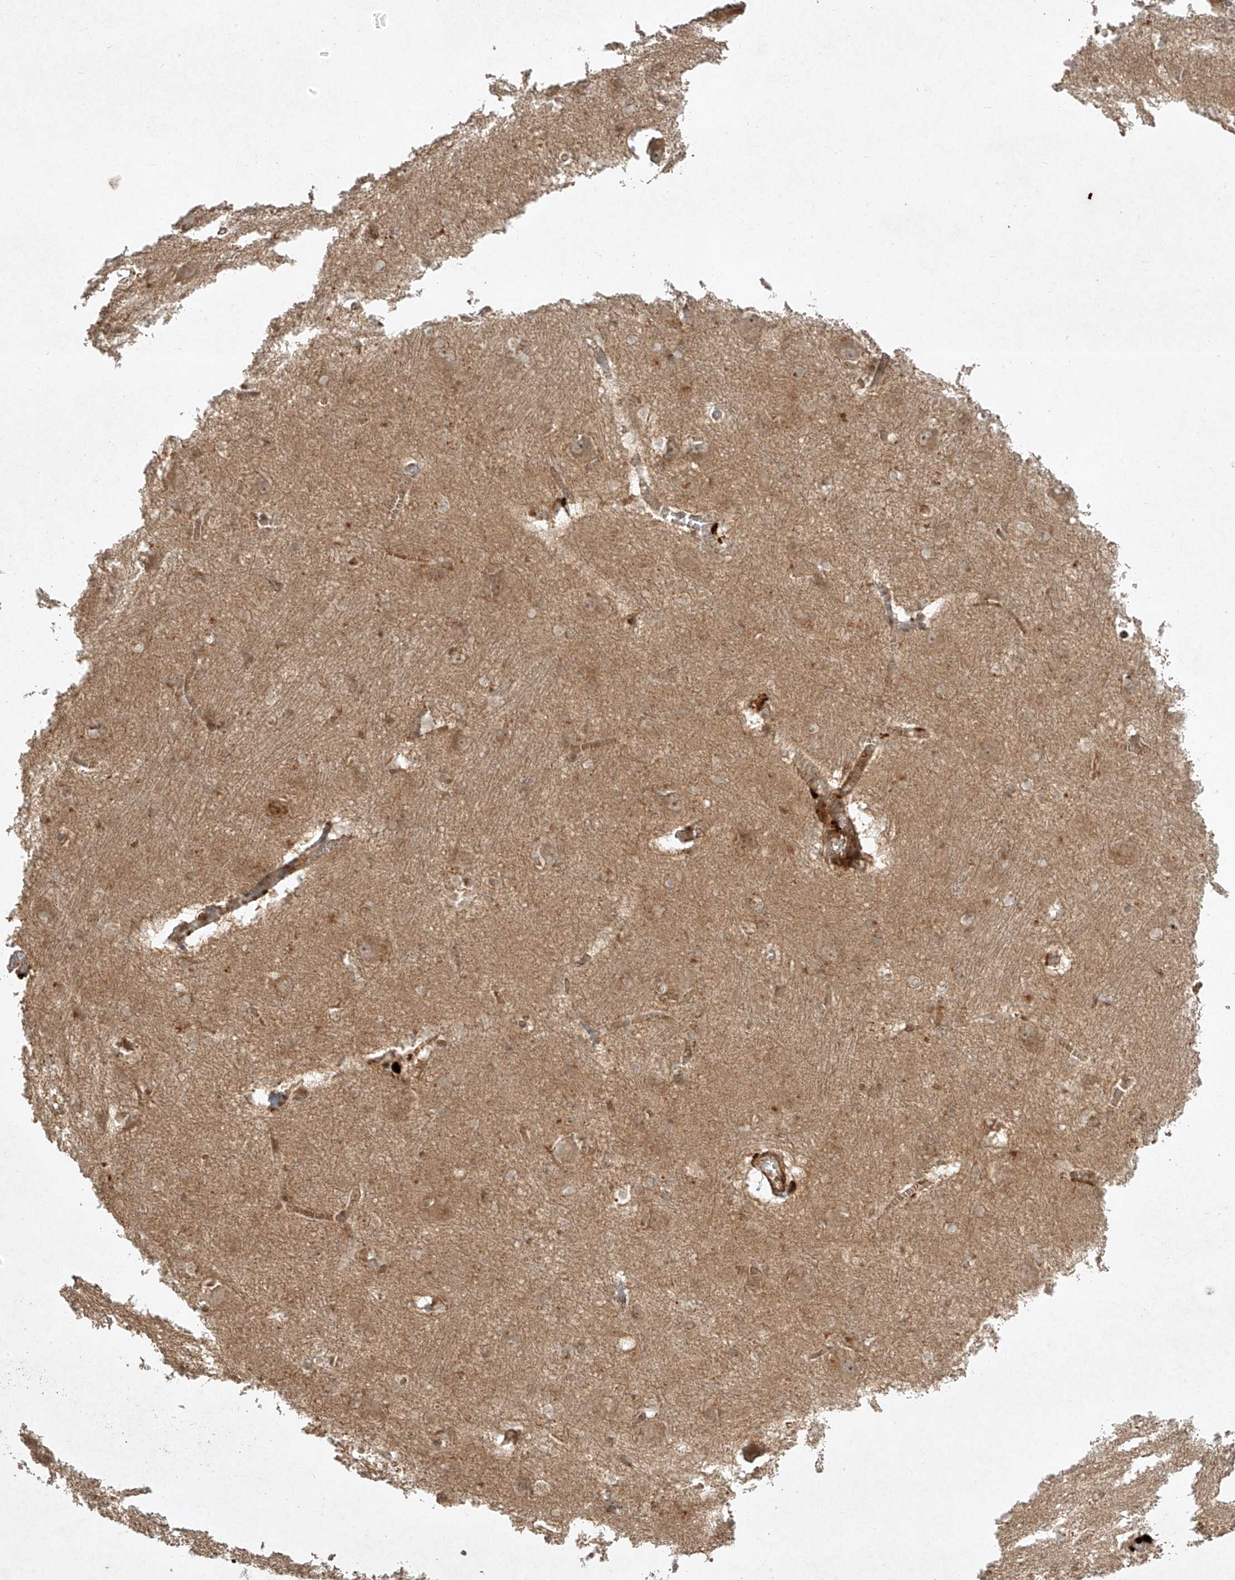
{"staining": {"intensity": "weak", "quantity": "<25%", "location": "cytoplasmic/membranous"}, "tissue": "caudate", "cell_type": "Glial cells", "image_type": "normal", "snomed": [{"axis": "morphology", "description": "Normal tissue, NOS"}, {"axis": "topography", "description": "Lateral ventricle wall"}], "caption": "This photomicrograph is of unremarkable caudate stained with IHC to label a protein in brown with the nuclei are counter-stained blue. There is no positivity in glial cells. (Brightfield microscopy of DAB immunohistochemistry (IHC) at high magnification).", "gene": "CYYR1", "patient": {"sex": "male", "age": 37}}